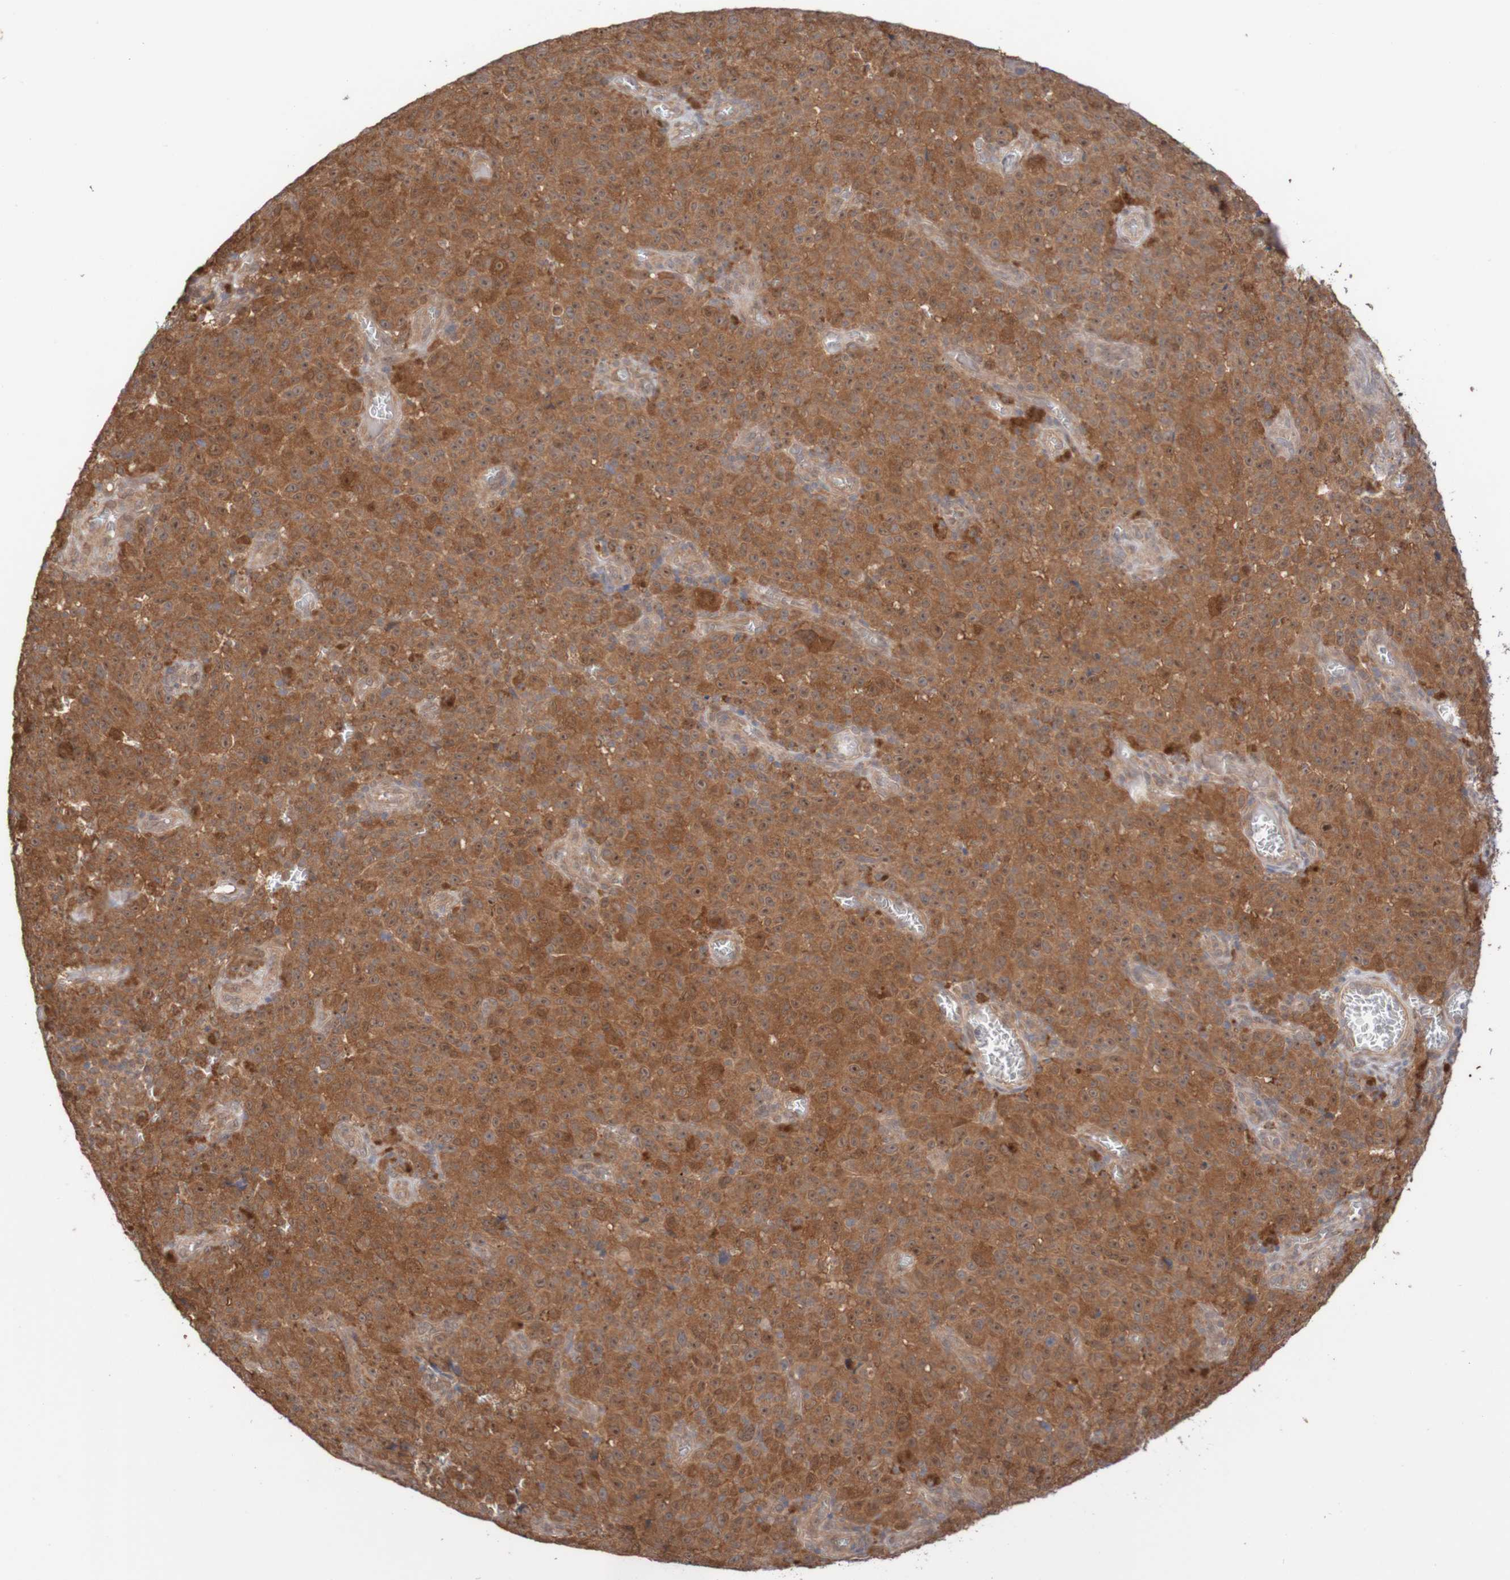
{"staining": {"intensity": "moderate", "quantity": ">75%", "location": "cytoplasmic/membranous"}, "tissue": "melanoma", "cell_type": "Tumor cells", "image_type": "cancer", "snomed": [{"axis": "morphology", "description": "Malignant melanoma, NOS"}, {"axis": "topography", "description": "Skin"}], "caption": "Brown immunohistochemical staining in melanoma demonstrates moderate cytoplasmic/membranous expression in about >75% of tumor cells.", "gene": "PHPT1", "patient": {"sex": "female", "age": 82}}